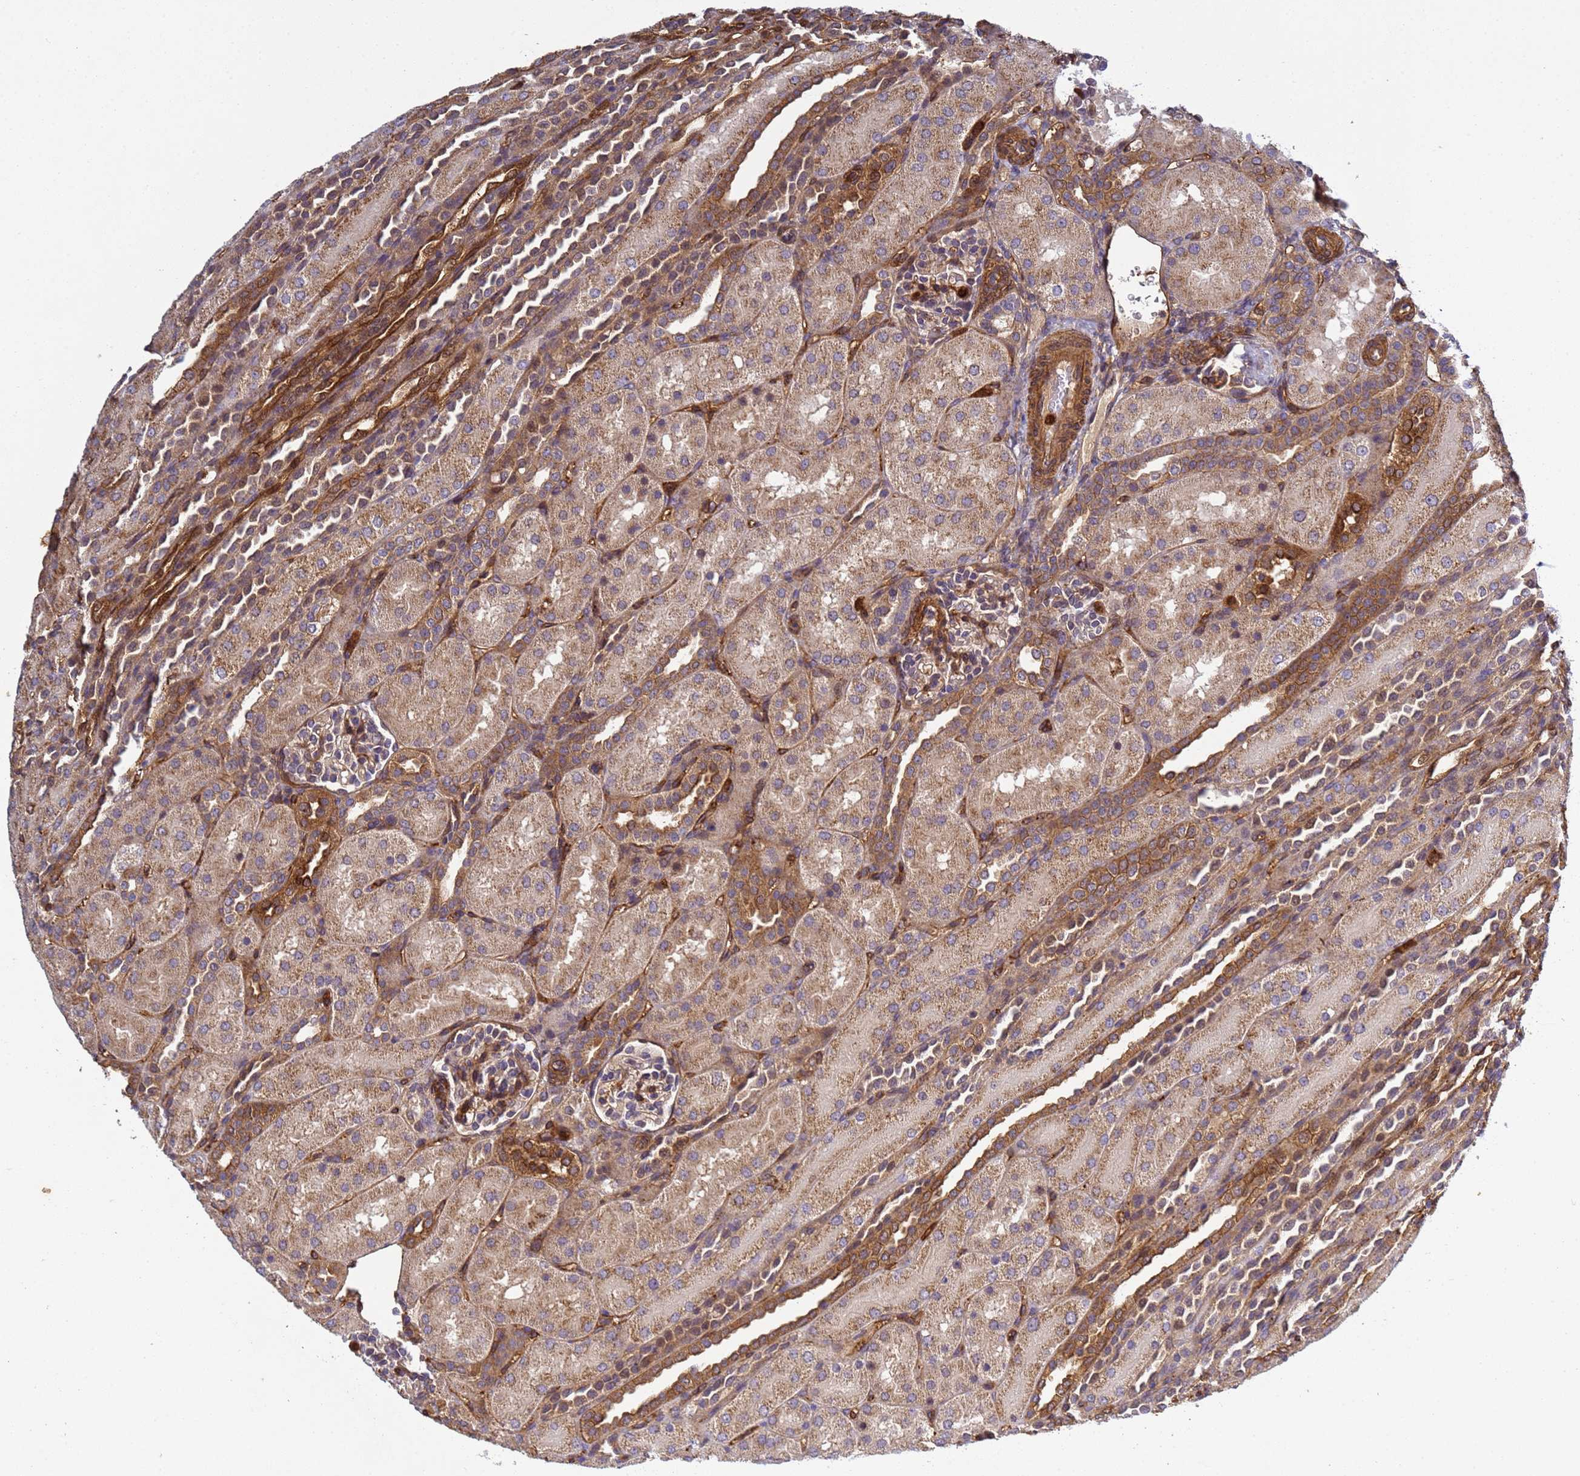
{"staining": {"intensity": "moderate", "quantity": "25%-75%", "location": "cytoplasmic/membranous"}, "tissue": "kidney", "cell_type": "Cells in glomeruli", "image_type": "normal", "snomed": [{"axis": "morphology", "description": "Normal tissue, NOS"}, {"axis": "topography", "description": "Kidney"}], "caption": "Immunohistochemical staining of normal kidney exhibits 25%-75% levels of moderate cytoplasmic/membranous protein expression in approximately 25%-75% of cells in glomeruli. Using DAB (3,3'-diaminobenzidine) (brown) and hematoxylin (blue) stains, captured at high magnification using brightfield microscopy.", "gene": "C8orf34", "patient": {"sex": "male", "age": 1}}